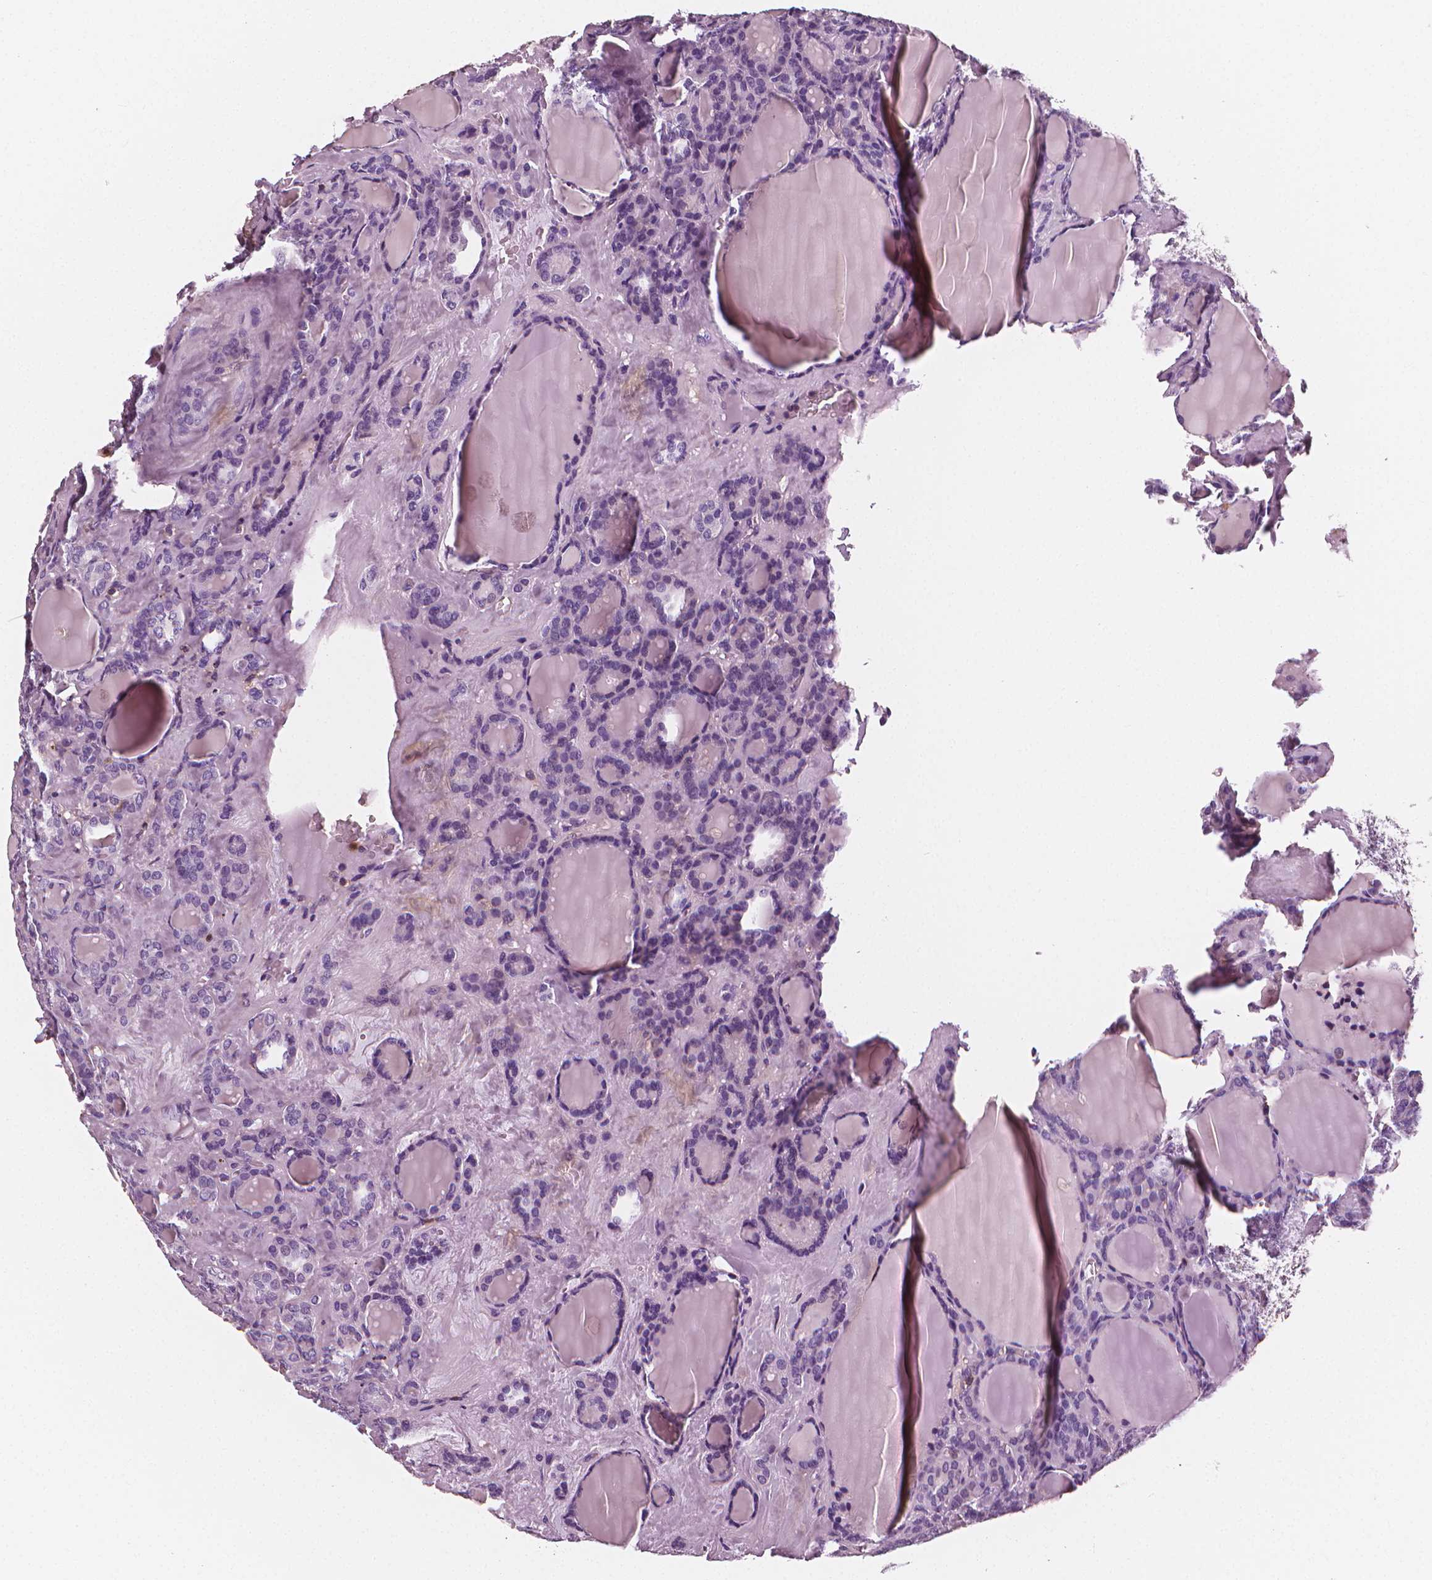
{"staining": {"intensity": "negative", "quantity": "none", "location": "none"}, "tissue": "thyroid cancer", "cell_type": "Tumor cells", "image_type": "cancer", "snomed": [{"axis": "morphology", "description": "Normal tissue, NOS"}, {"axis": "morphology", "description": "Follicular adenoma carcinoma, NOS"}, {"axis": "topography", "description": "Thyroid gland"}], "caption": "DAB immunohistochemical staining of human thyroid cancer reveals no significant expression in tumor cells.", "gene": "PTPRC", "patient": {"sex": "female", "age": 31}}